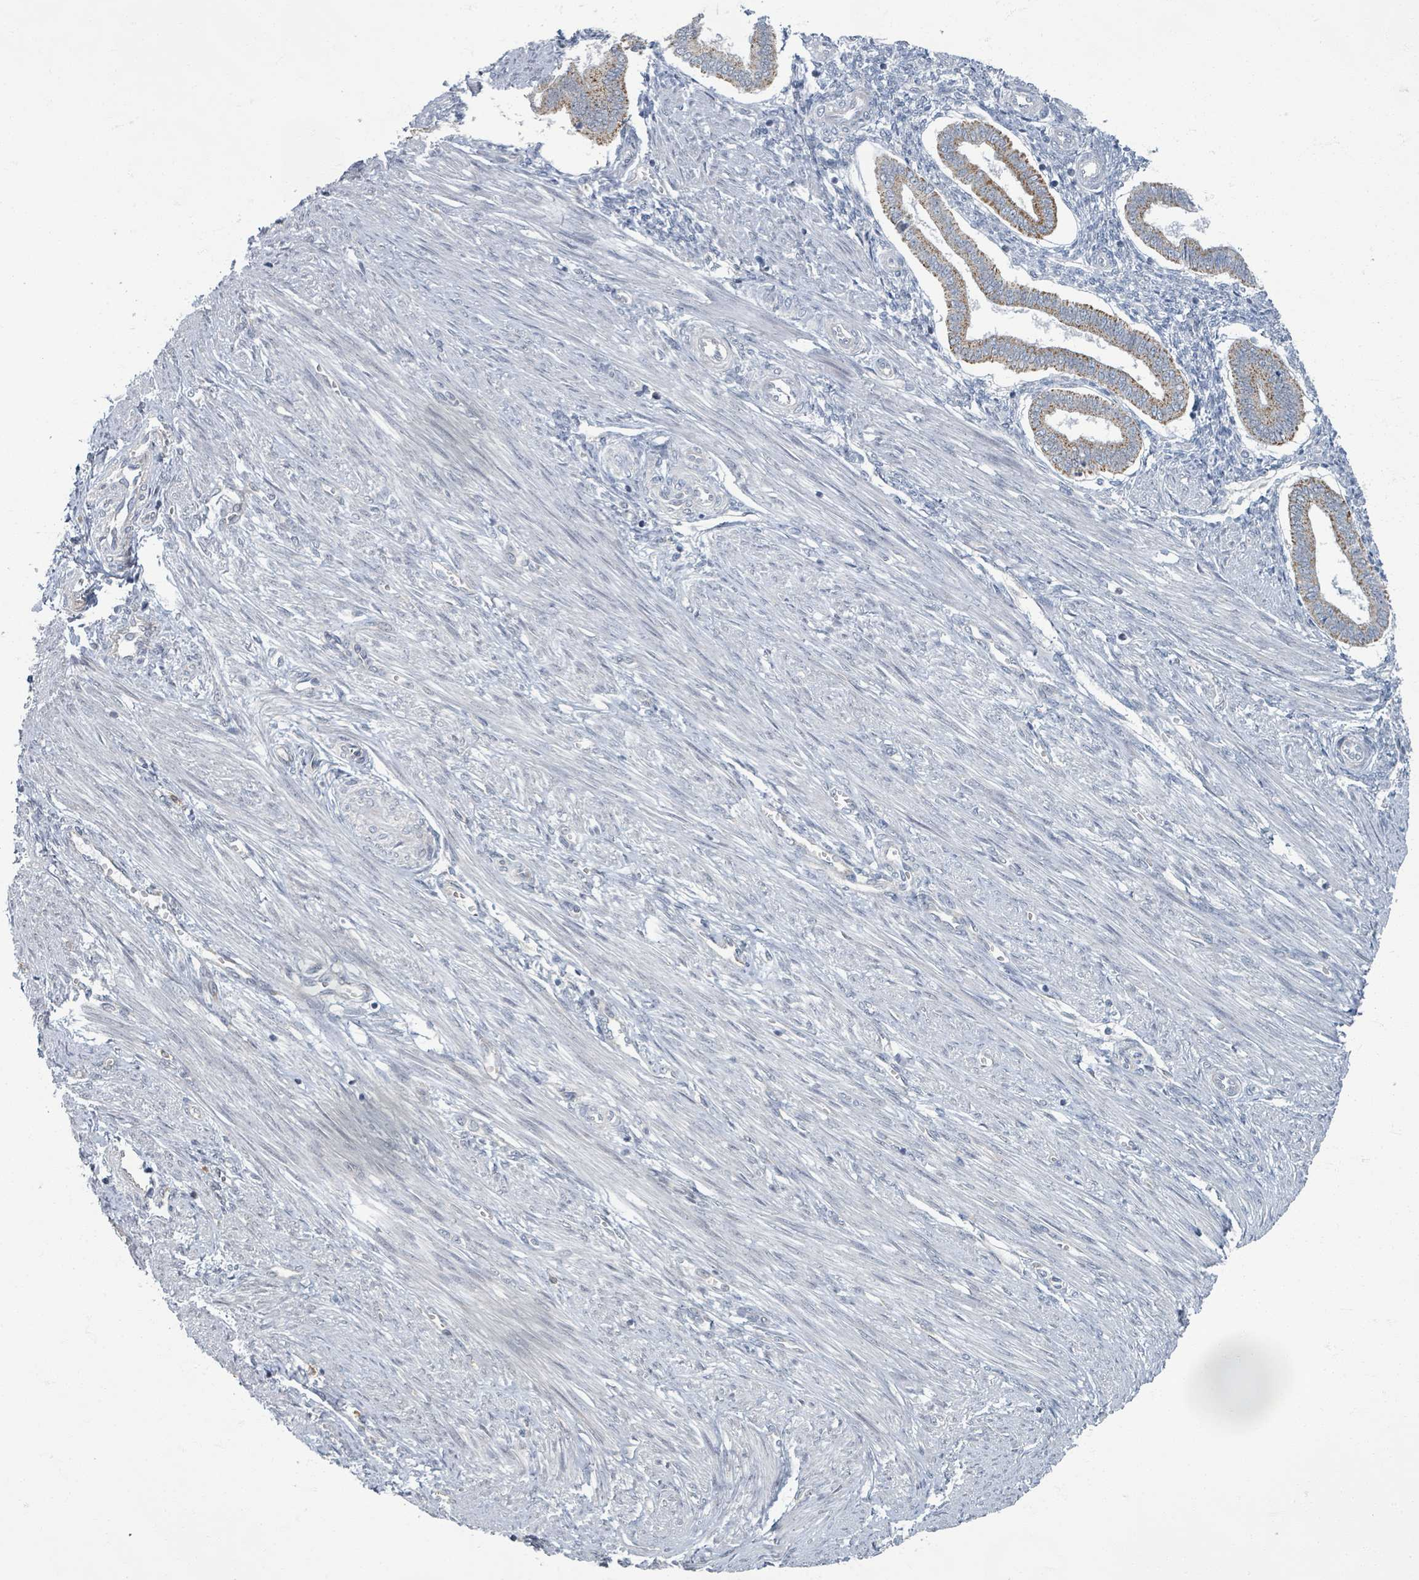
{"staining": {"intensity": "weak", "quantity": "<25%", "location": "nuclear"}, "tissue": "endometrium", "cell_type": "Cells in endometrial stroma", "image_type": "normal", "snomed": [{"axis": "morphology", "description": "Normal tissue, NOS"}, {"axis": "topography", "description": "Endometrium"}], "caption": "This image is of unremarkable endometrium stained with immunohistochemistry (IHC) to label a protein in brown with the nuclei are counter-stained blue. There is no positivity in cells in endometrial stroma.", "gene": "INTS15", "patient": {"sex": "female", "age": 24}}